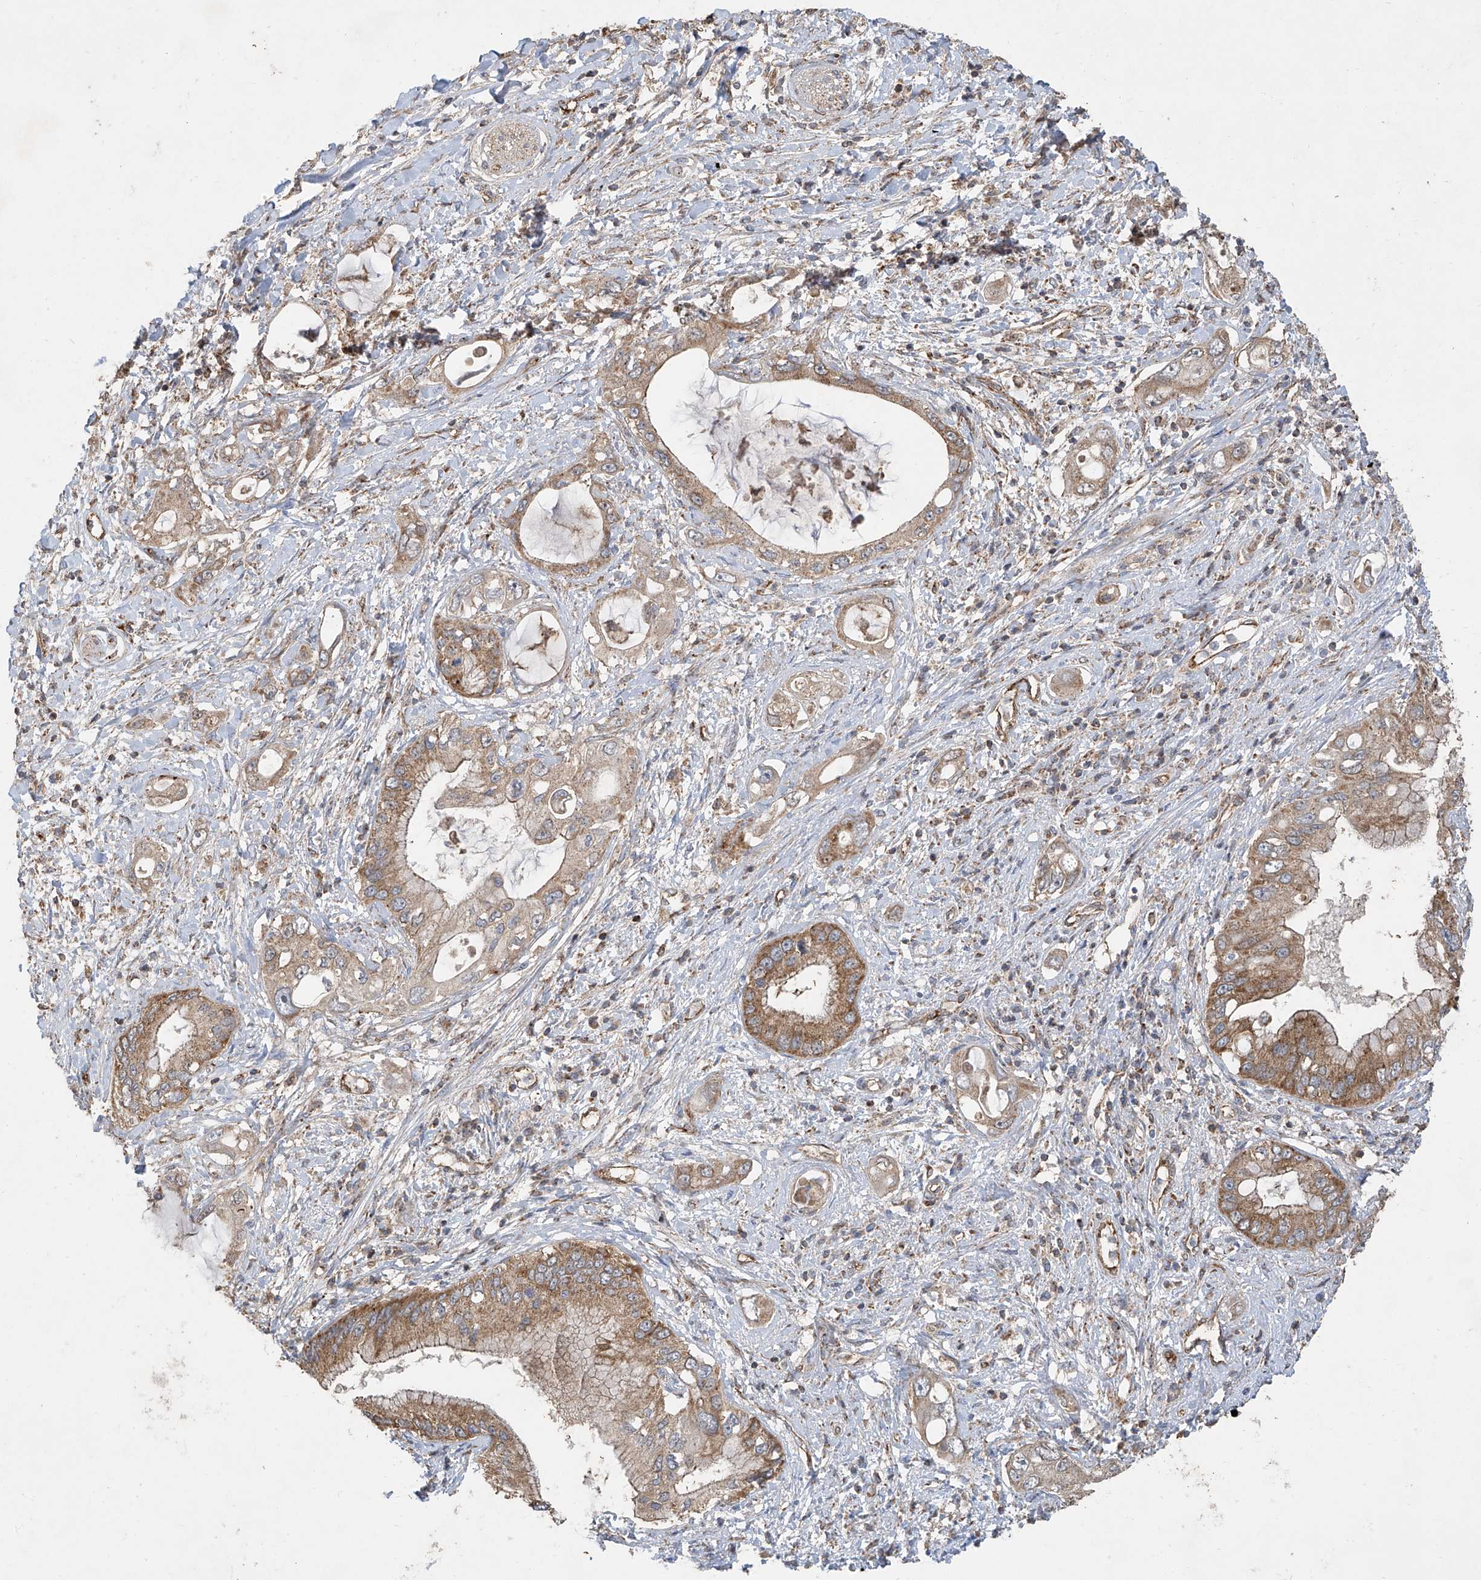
{"staining": {"intensity": "moderate", "quantity": ">75%", "location": "cytoplasmic/membranous"}, "tissue": "pancreatic cancer", "cell_type": "Tumor cells", "image_type": "cancer", "snomed": [{"axis": "morphology", "description": "Inflammation, NOS"}, {"axis": "morphology", "description": "Adenocarcinoma, NOS"}, {"axis": "topography", "description": "Pancreas"}], "caption": "Tumor cells reveal moderate cytoplasmic/membranous positivity in about >75% of cells in pancreatic adenocarcinoma.", "gene": "UQCC1", "patient": {"sex": "female", "age": 56}}